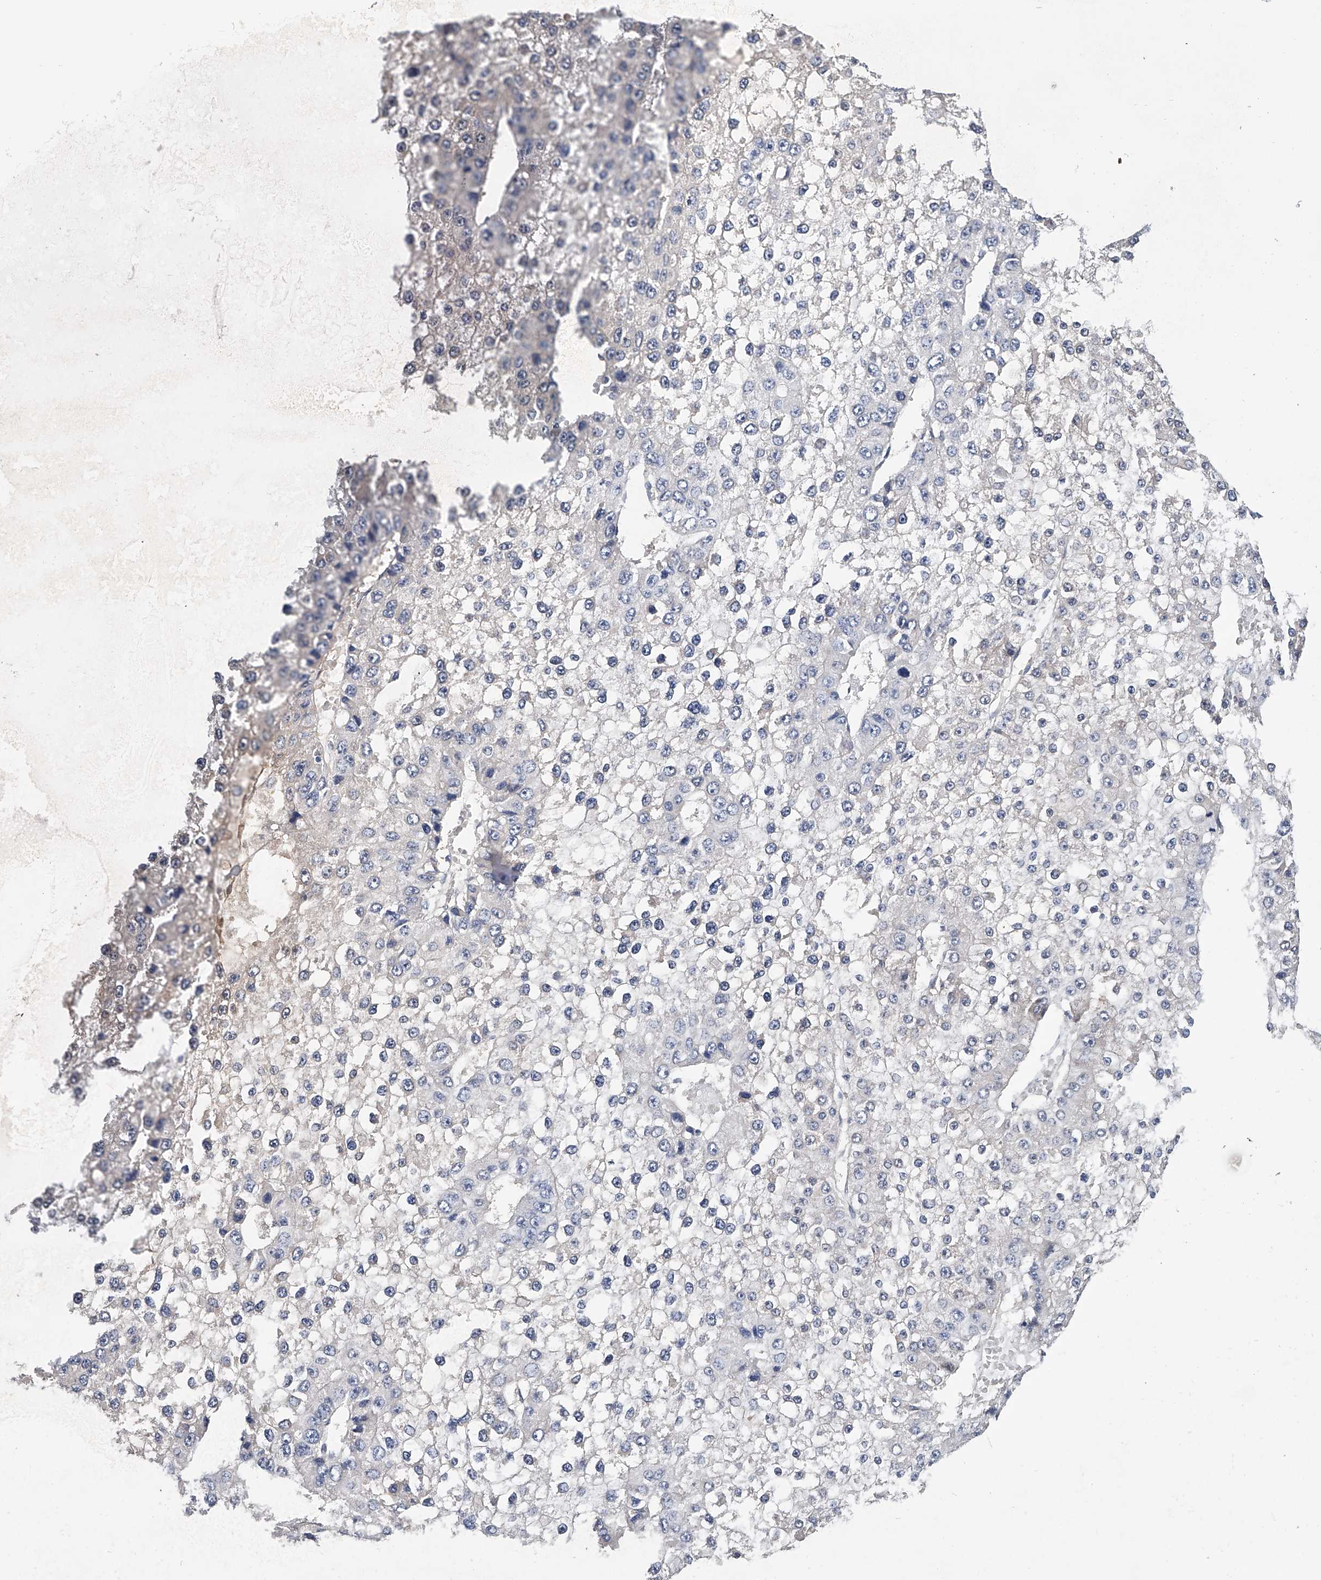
{"staining": {"intensity": "negative", "quantity": "none", "location": "none"}, "tissue": "liver cancer", "cell_type": "Tumor cells", "image_type": "cancer", "snomed": [{"axis": "morphology", "description": "Carcinoma, Hepatocellular, NOS"}, {"axis": "topography", "description": "Liver"}], "caption": "Immunohistochemistry of hepatocellular carcinoma (liver) demonstrates no expression in tumor cells.", "gene": "PGM3", "patient": {"sex": "female", "age": 73}}